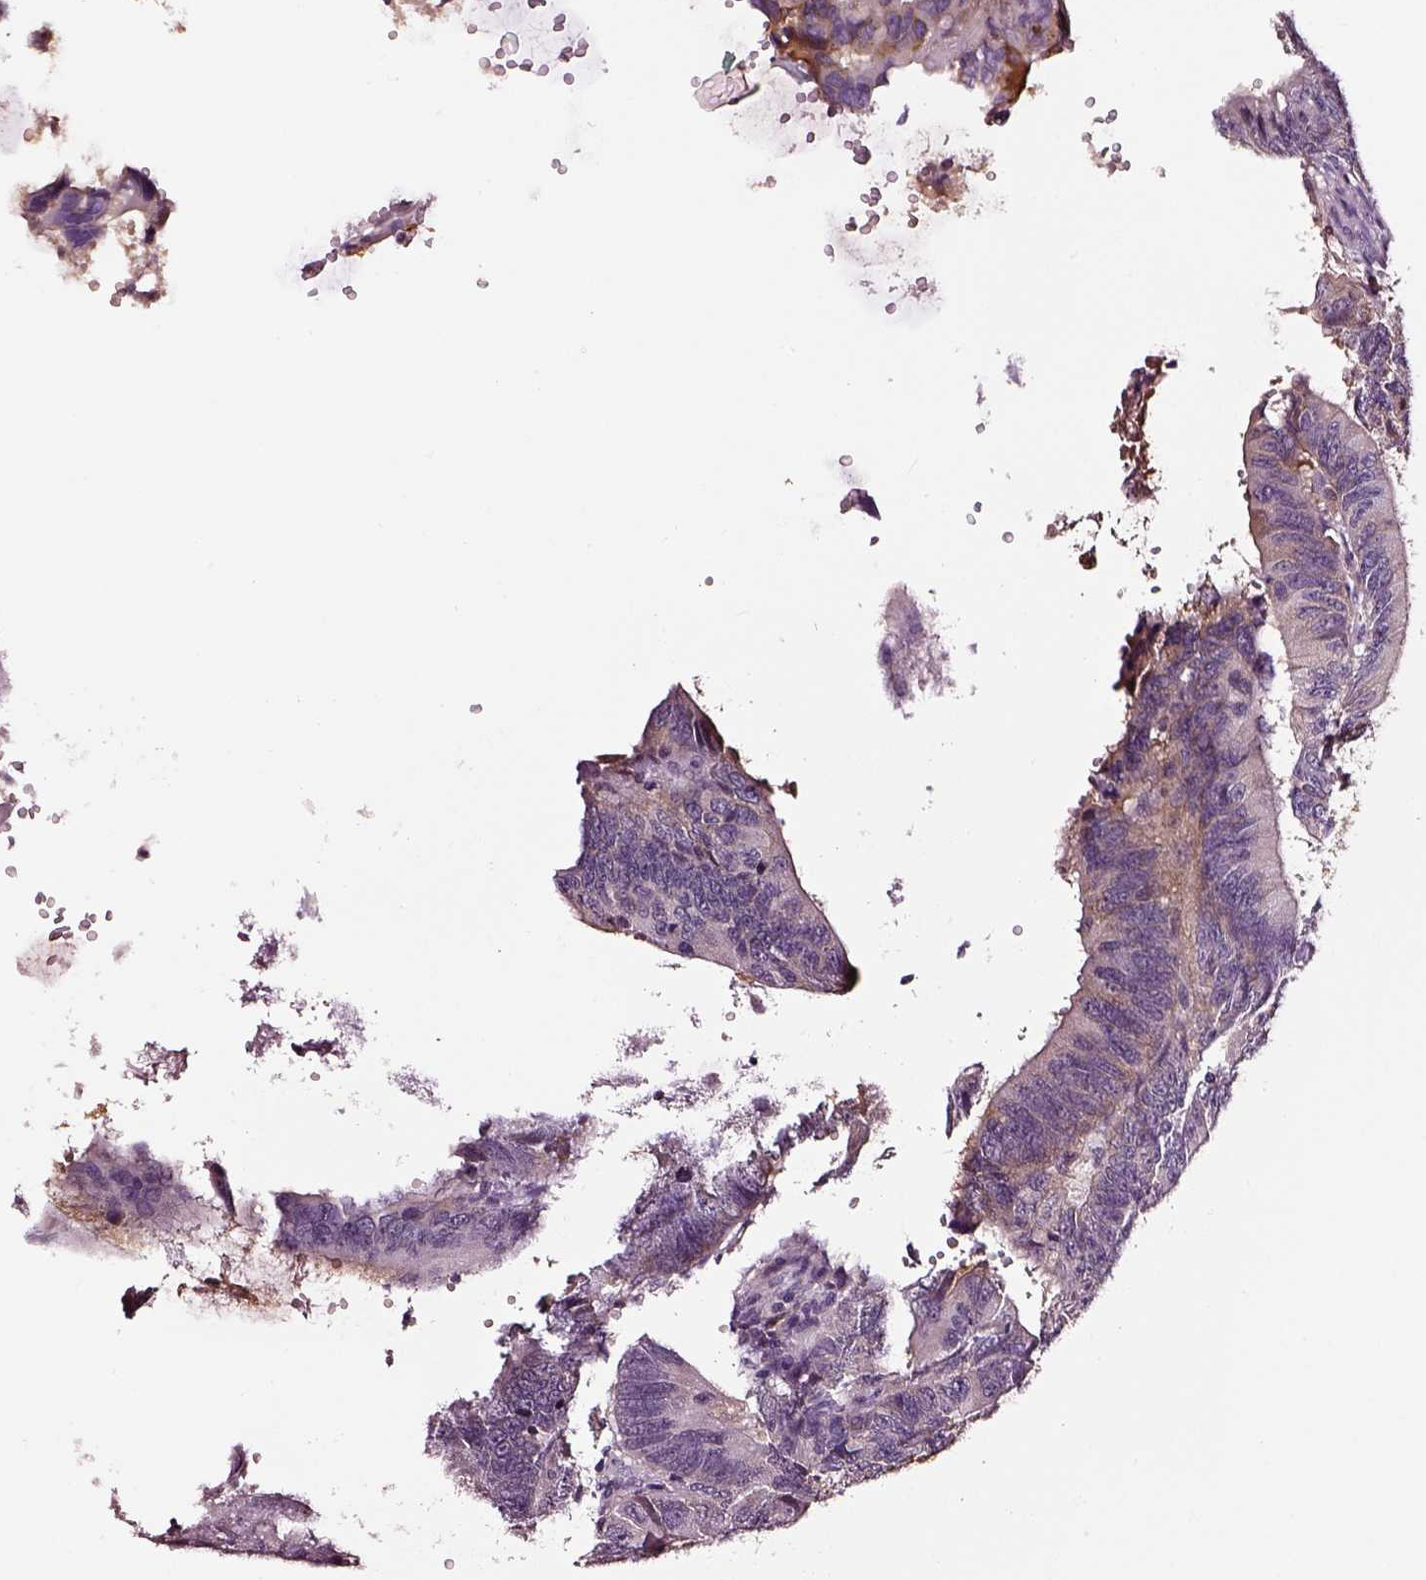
{"staining": {"intensity": "negative", "quantity": "none", "location": "none"}, "tissue": "colorectal cancer", "cell_type": "Tumor cells", "image_type": "cancer", "snomed": [{"axis": "morphology", "description": "Adenocarcinoma, NOS"}, {"axis": "topography", "description": "Colon"}], "caption": "A histopathology image of colorectal cancer (adenocarcinoma) stained for a protein exhibits no brown staining in tumor cells.", "gene": "TF", "patient": {"sex": "female", "age": 82}}